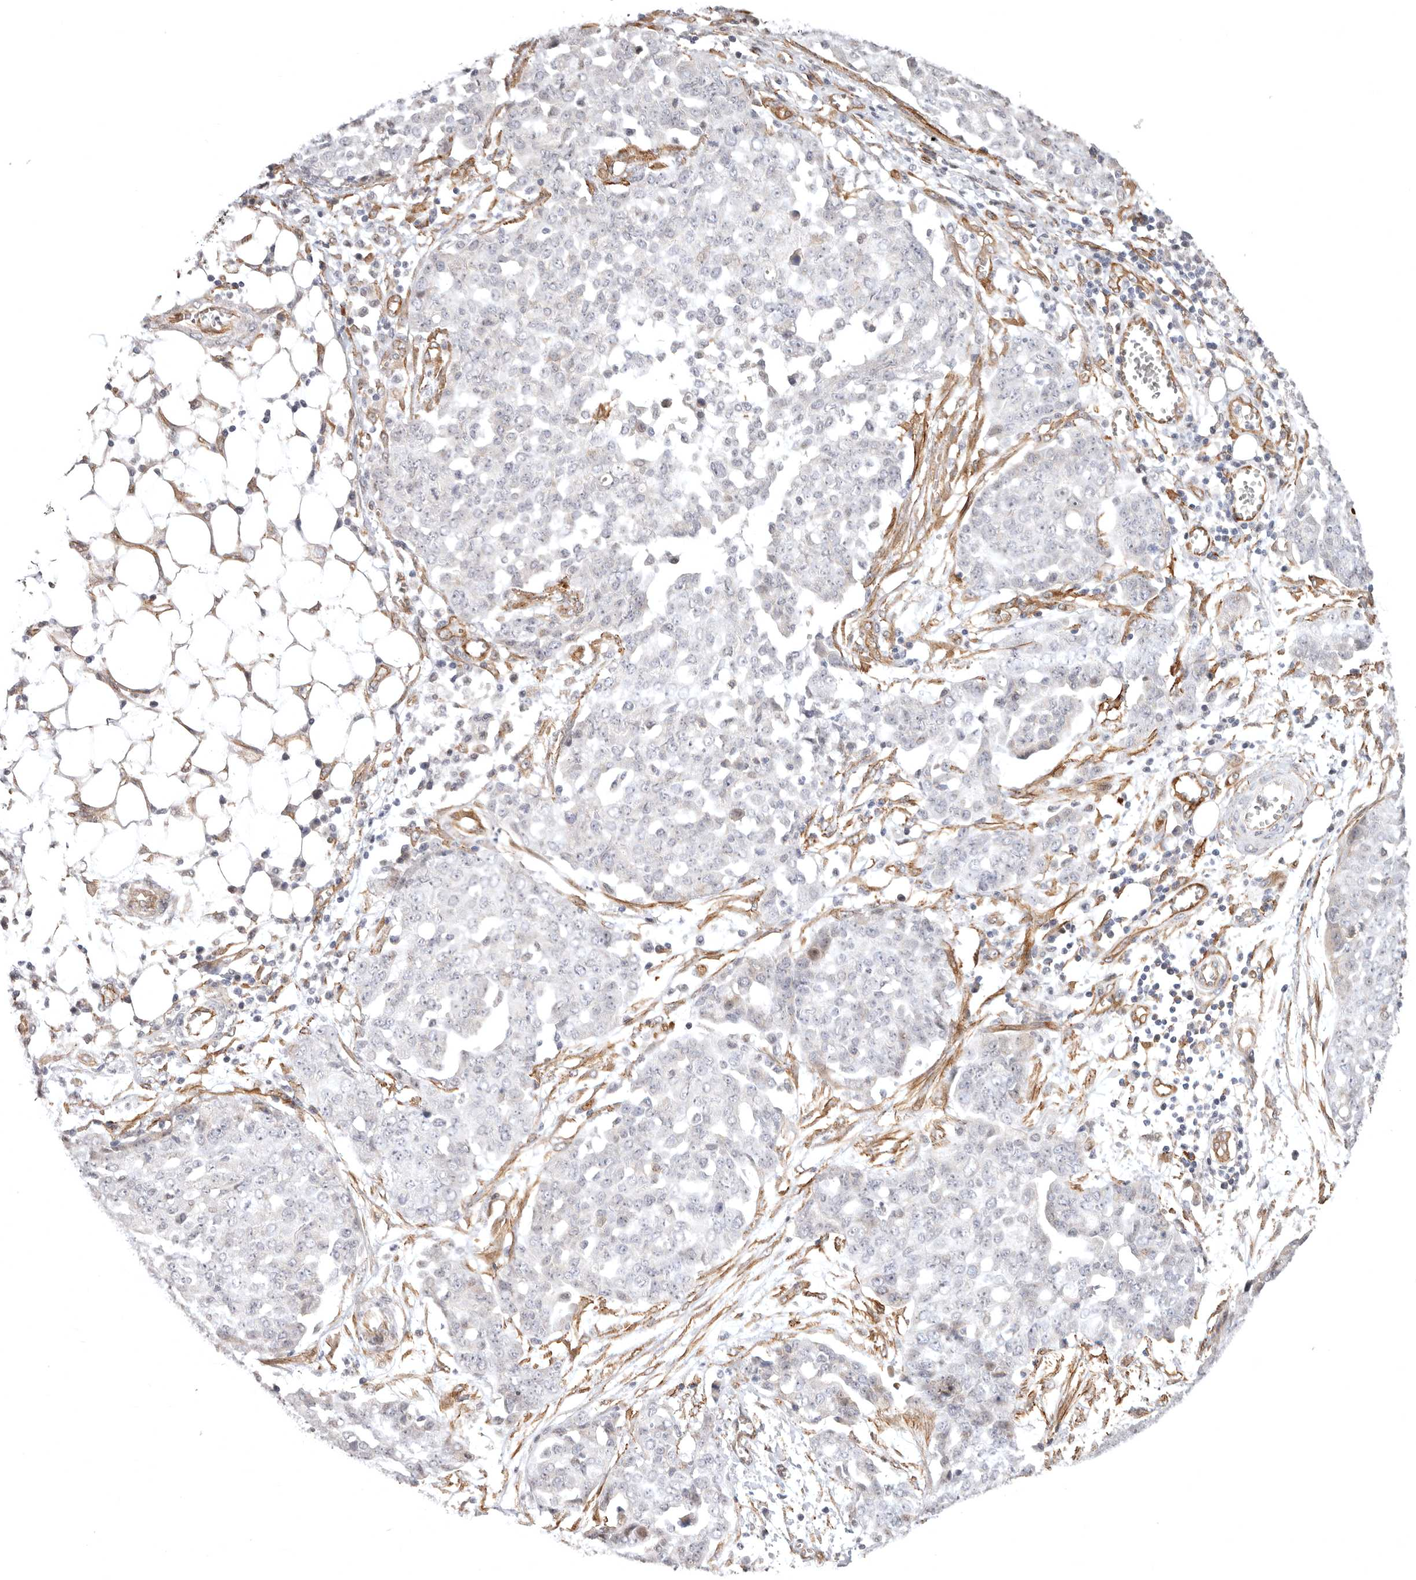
{"staining": {"intensity": "negative", "quantity": "none", "location": "none"}, "tissue": "ovarian cancer", "cell_type": "Tumor cells", "image_type": "cancer", "snomed": [{"axis": "morphology", "description": "Cystadenocarcinoma, serous, NOS"}, {"axis": "topography", "description": "Soft tissue"}, {"axis": "topography", "description": "Ovary"}], "caption": "IHC micrograph of neoplastic tissue: human ovarian serous cystadenocarcinoma stained with DAB demonstrates no significant protein expression in tumor cells.", "gene": "SZT2", "patient": {"sex": "female", "age": 57}}